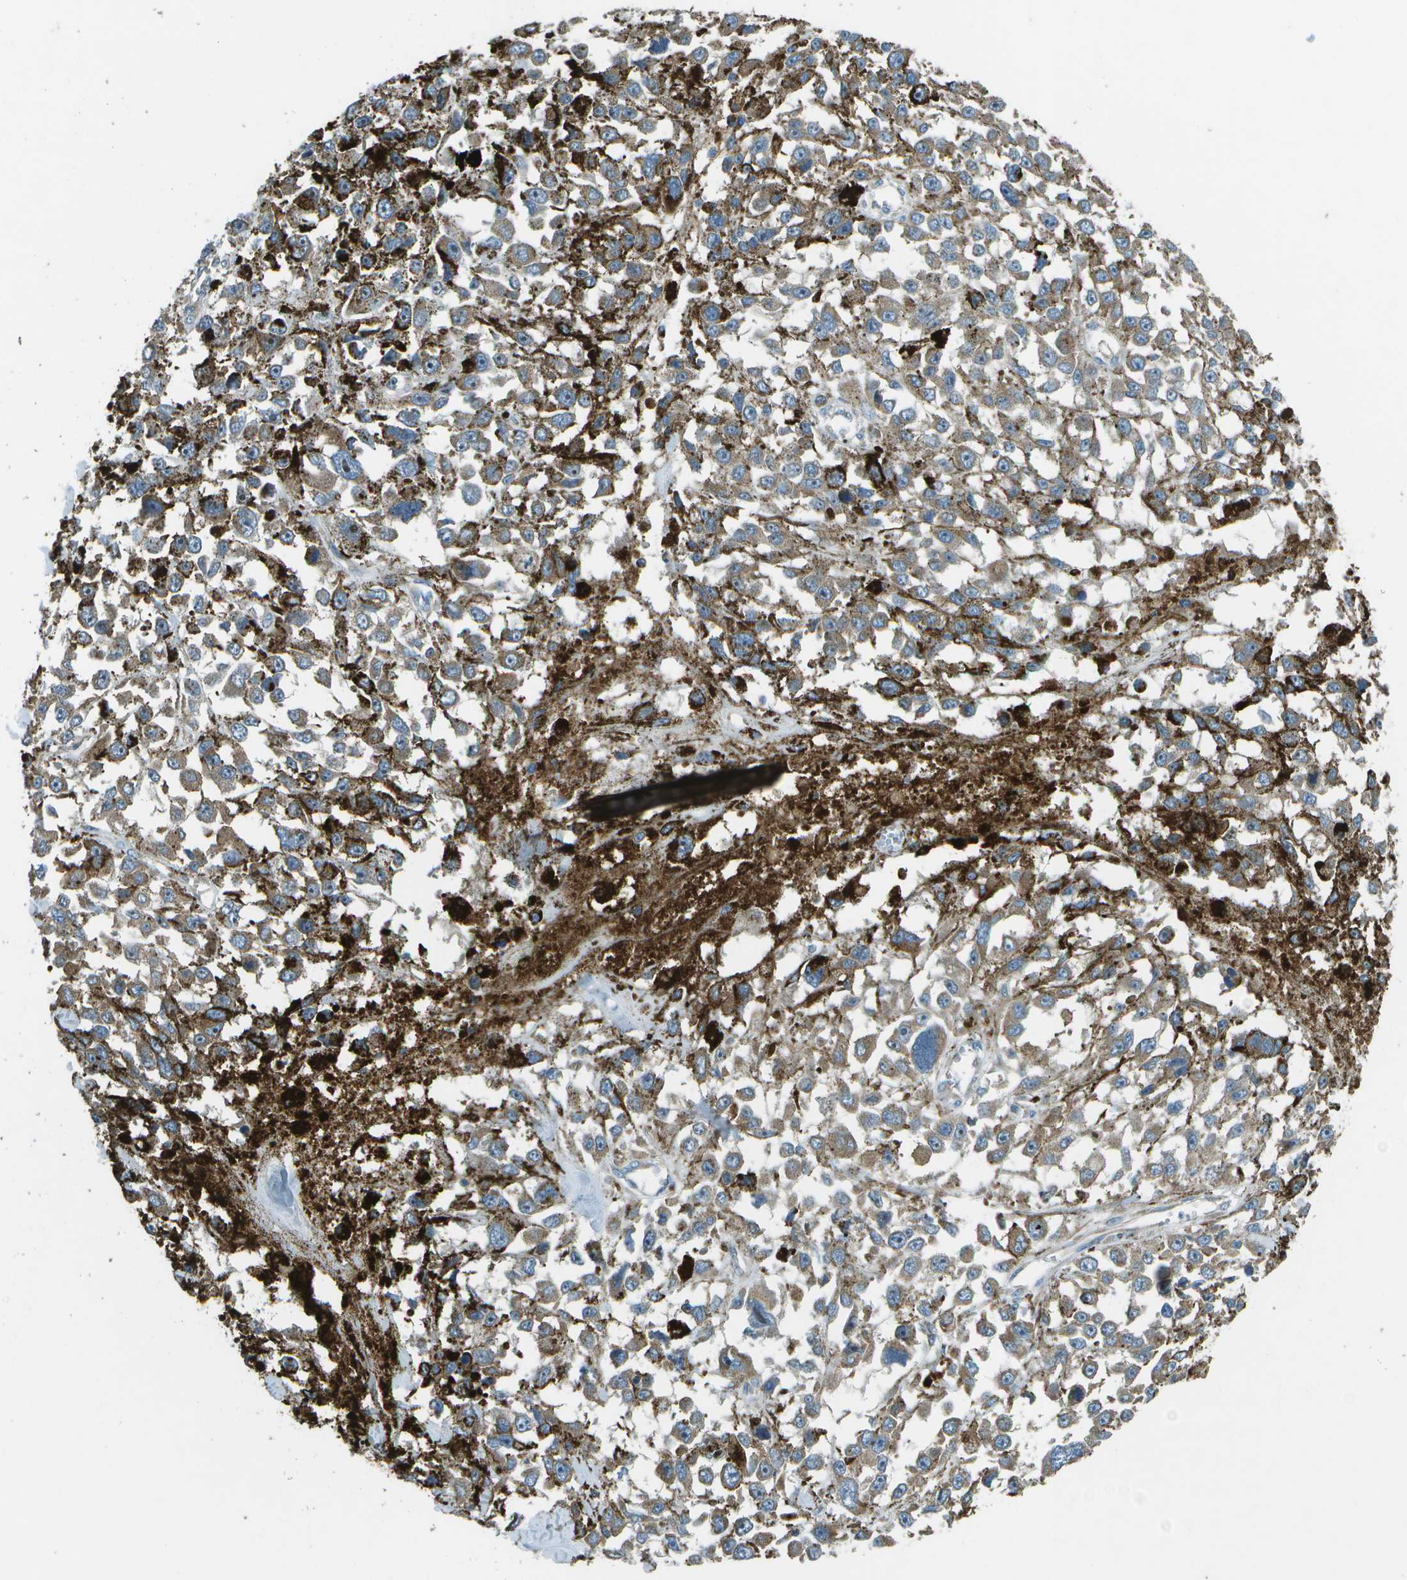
{"staining": {"intensity": "weak", "quantity": ">75%", "location": "cytoplasmic/membranous"}, "tissue": "melanoma", "cell_type": "Tumor cells", "image_type": "cancer", "snomed": [{"axis": "morphology", "description": "Malignant melanoma, Metastatic site"}, {"axis": "topography", "description": "Lymph node"}], "caption": "Immunohistochemical staining of melanoma shows weak cytoplasmic/membranous protein expression in approximately >75% of tumor cells.", "gene": "PXYLP1", "patient": {"sex": "male", "age": 59}}